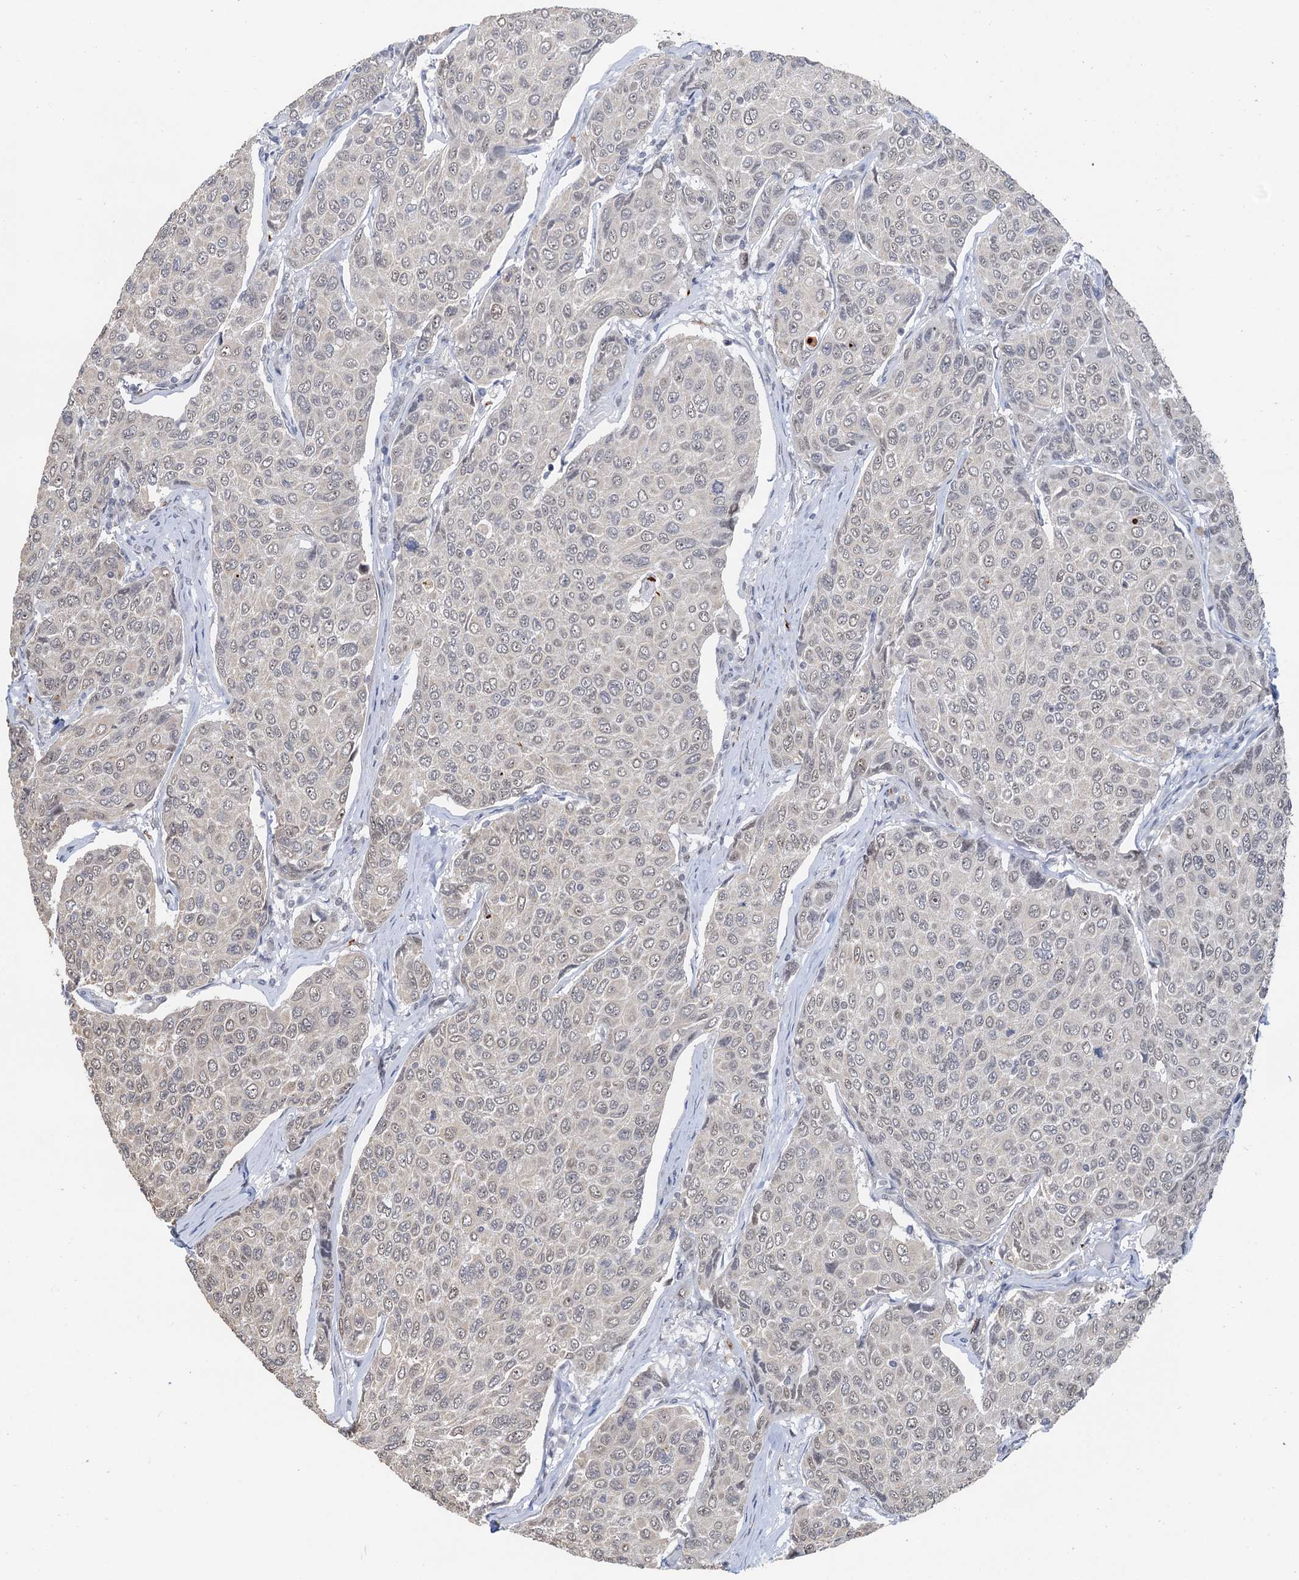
{"staining": {"intensity": "negative", "quantity": "none", "location": "none"}, "tissue": "breast cancer", "cell_type": "Tumor cells", "image_type": "cancer", "snomed": [{"axis": "morphology", "description": "Duct carcinoma"}, {"axis": "topography", "description": "Breast"}], "caption": "Tumor cells show no significant protein expression in breast intraductal carcinoma.", "gene": "NAT10", "patient": {"sex": "female", "age": 55}}